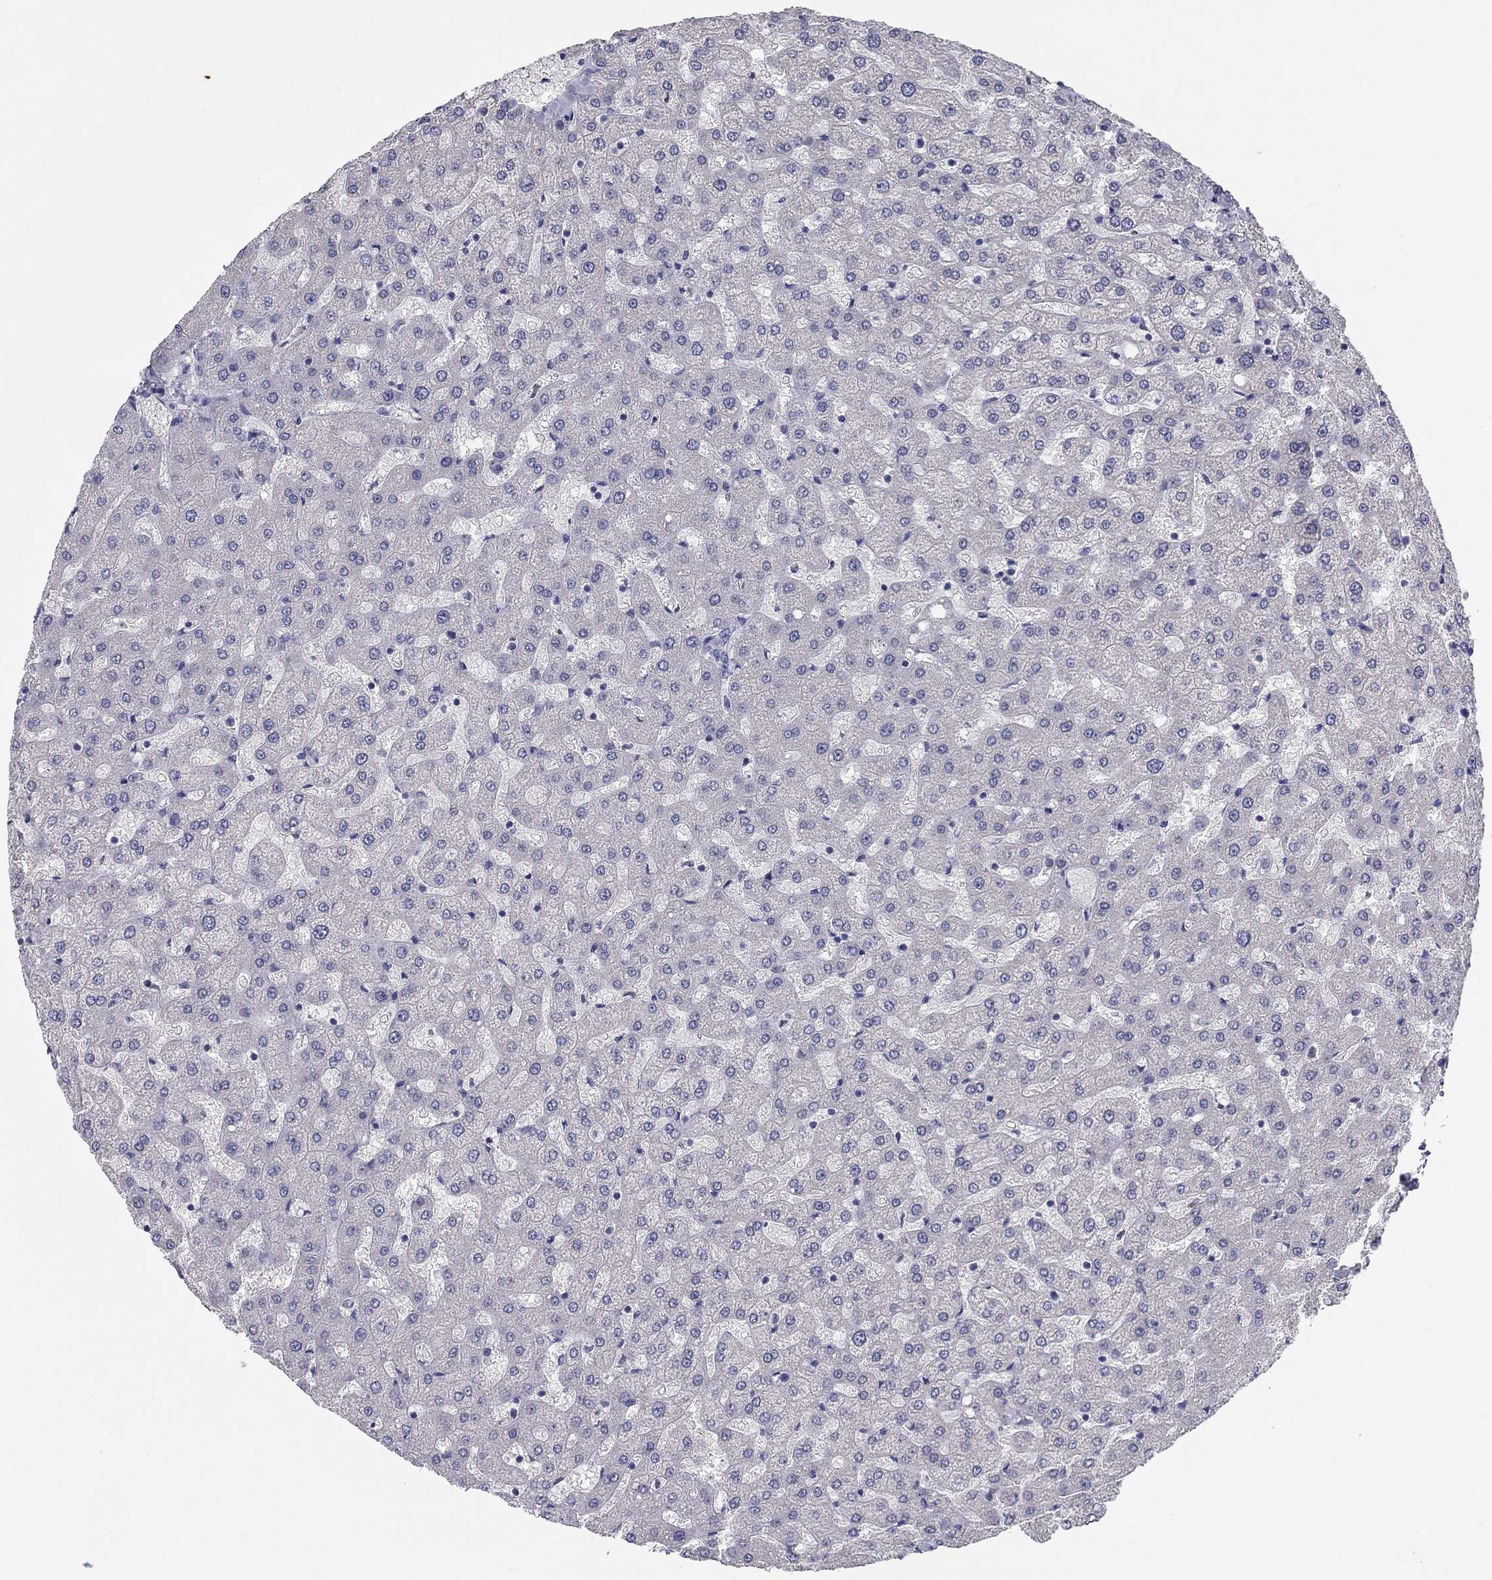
{"staining": {"intensity": "negative", "quantity": "none", "location": "none"}, "tissue": "liver", "cell_type": "Cholangiocytes", "image_type": "normal", "snomed": [{"axis": "morphology", "description": "Normal tissue, NOS"}, {"axis": "topography", "description": "Liver"}], "caption": "Immunohistochemistry (IHC) micrograph of unremarkable liver: liver stained with DAB exhibits no significant protein expression in cholangiocytes. (DAB IHC visualized using brightfield microscopy, high magnification).", "gene": "SEPTIN3", "patient": {"sex": "female", "age": 50}}